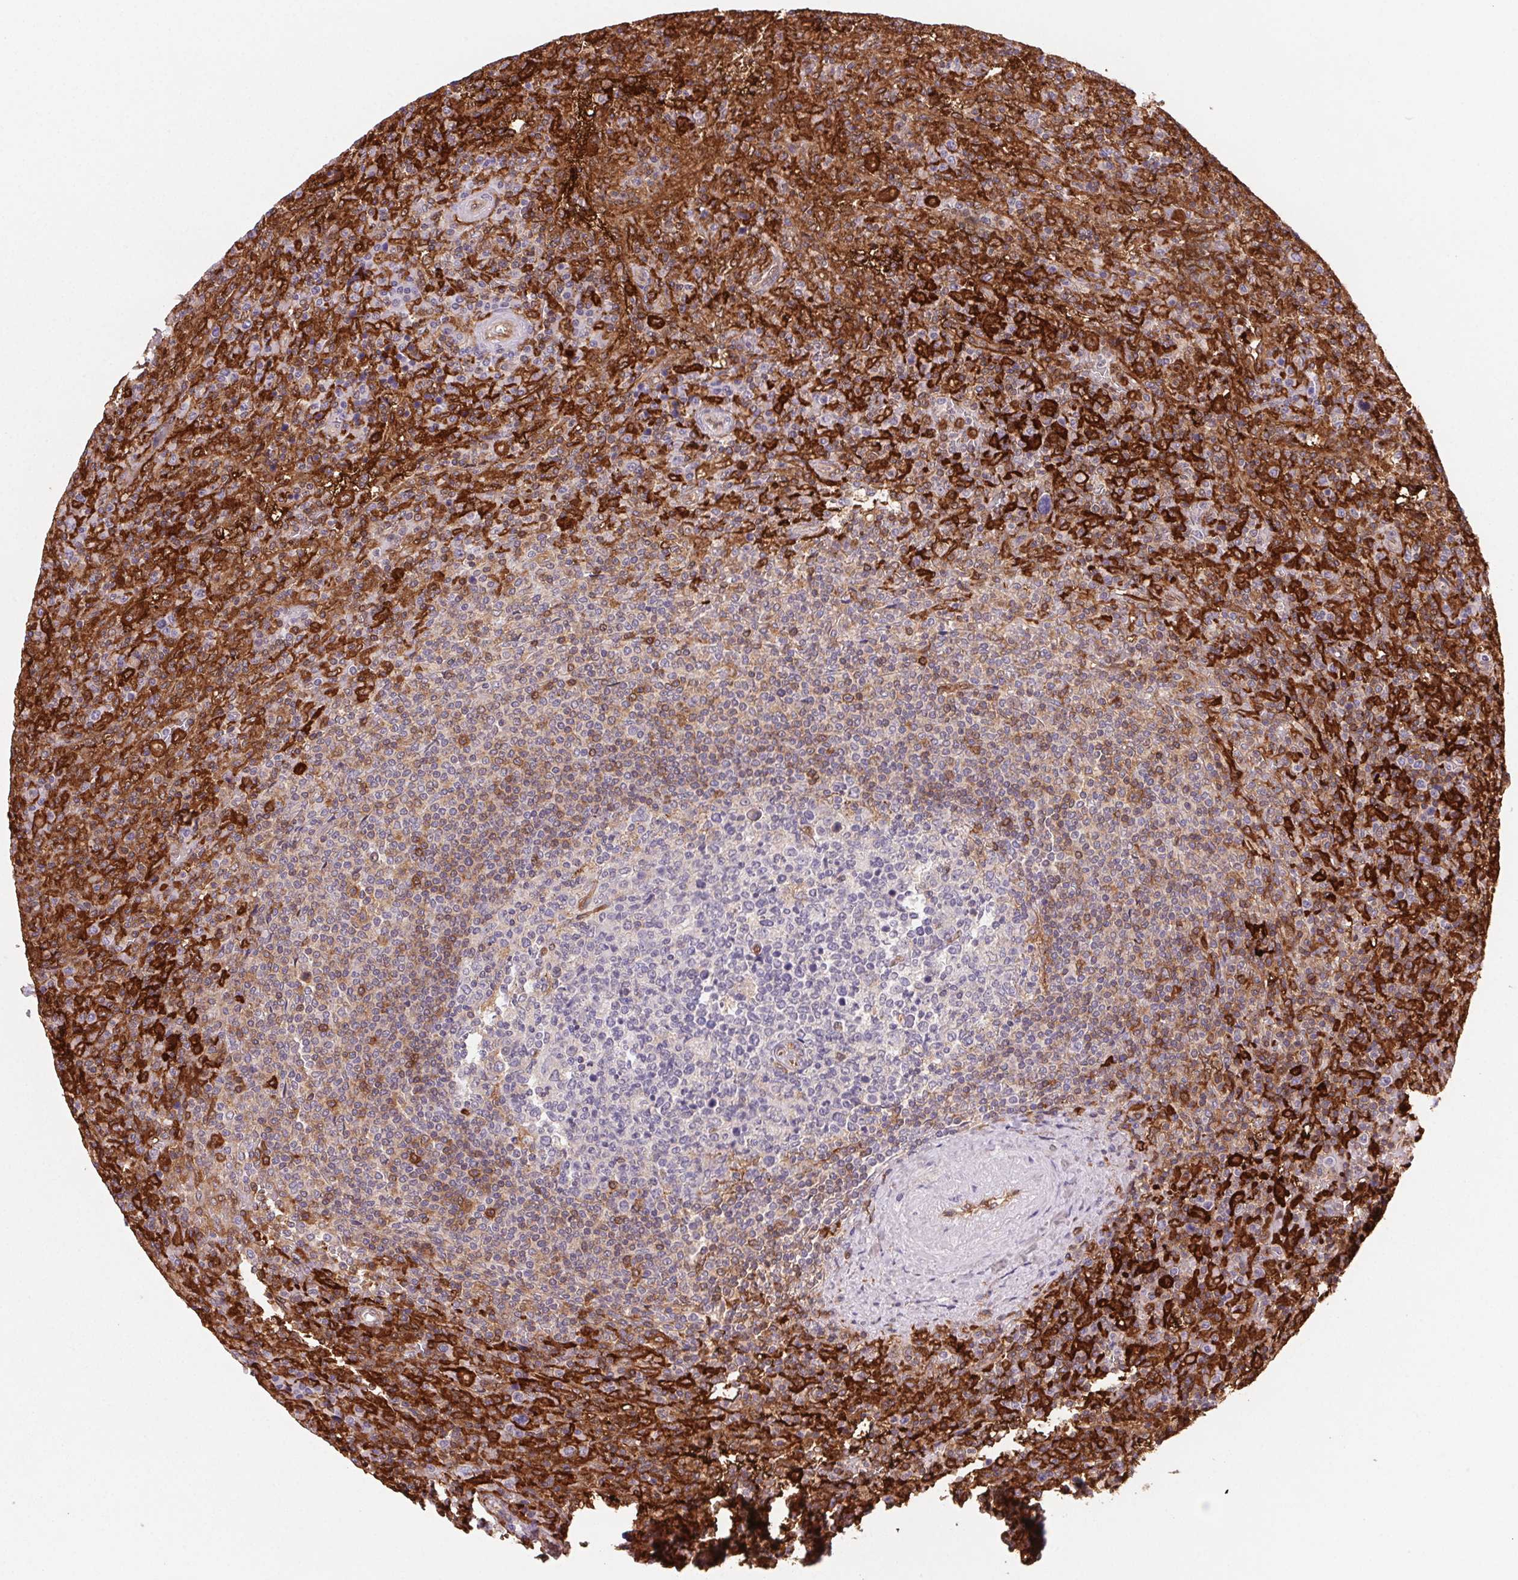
{"staining": {"intensity": "strong", "quantity": "25%-75%", "location": "cytoplasmic/membranous"}, "tissue": "lymphoma", "cell_type": "Tumor cells", "image_type": "cancer", "snomed": [{"axis": "morphology", "description": "Malignant lymphoma, non-Hodgkin's type, Low grade"}, {"axis": "topography", "description": "Spleen"}], "caption": "Strong cytoplasmic/membranous expression for a protein is appreciated in about 25%-75% of tumor cells of lymphoma using immunohistochemistry (IHC).", "gene": "GBP1", "patient": {"sex": "male", "age": 62}}